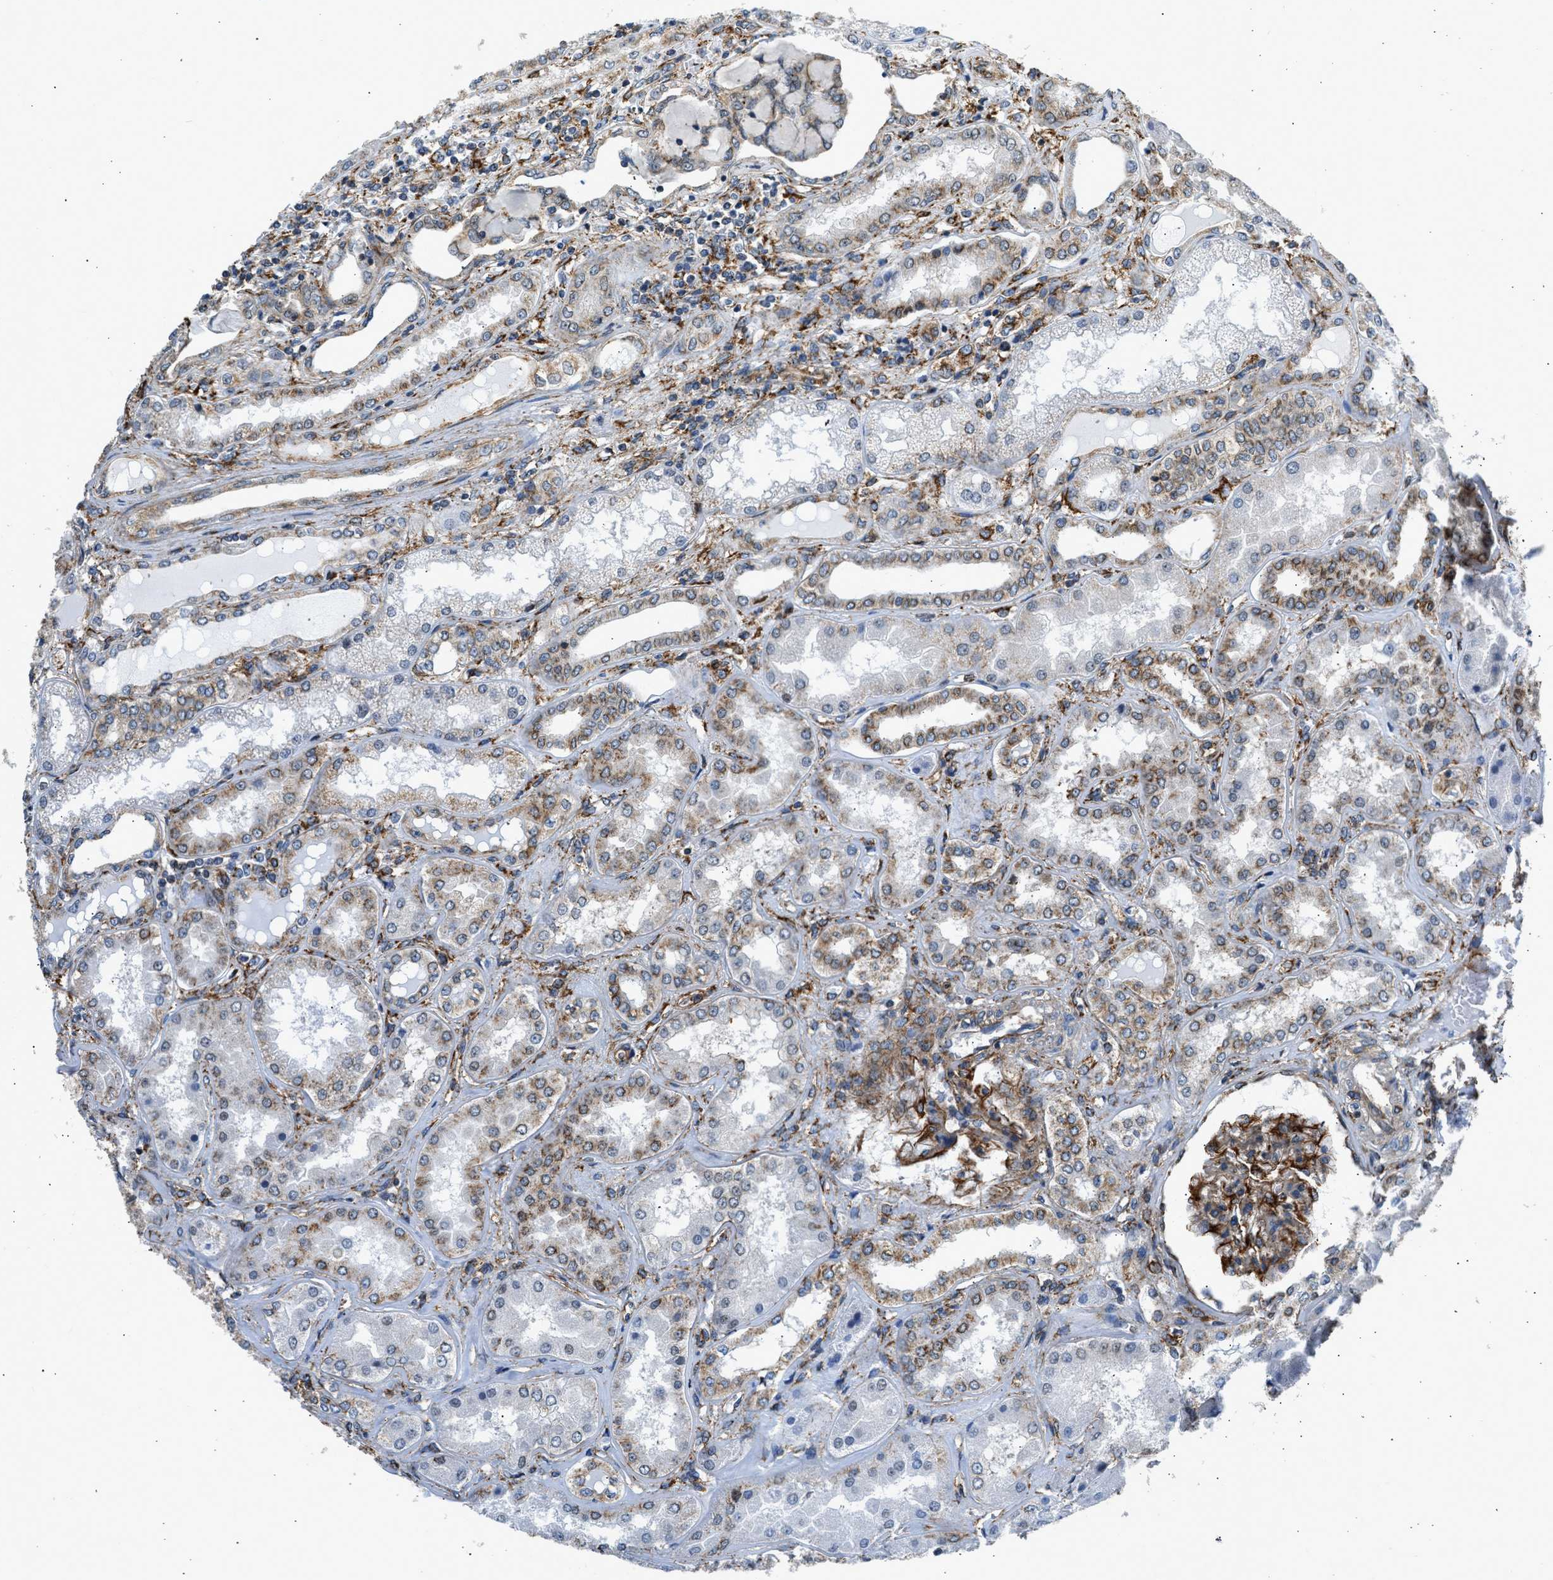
{"staining": {"intensity": "strong", "quantity": "25%-75%", "location": "cytoplasmic/membranous"}, "tissue": "kidney", "cell_type": "Cells in glomeruli", "image_type": "normal", "snomed": [{"axis": "morphology", "description": "Normal tissue, NOS"}, {"axis": "topography", "description": "Kidney"}], "caption": "High-power microscopy captured an IHC image of normal kidney, revealing strong cytoplasmic/membranous expression in about 25%-75% of cells in glomeruli.", "gene": "SEPTIN2", "patient": {"sex": "female", "age": 56}}